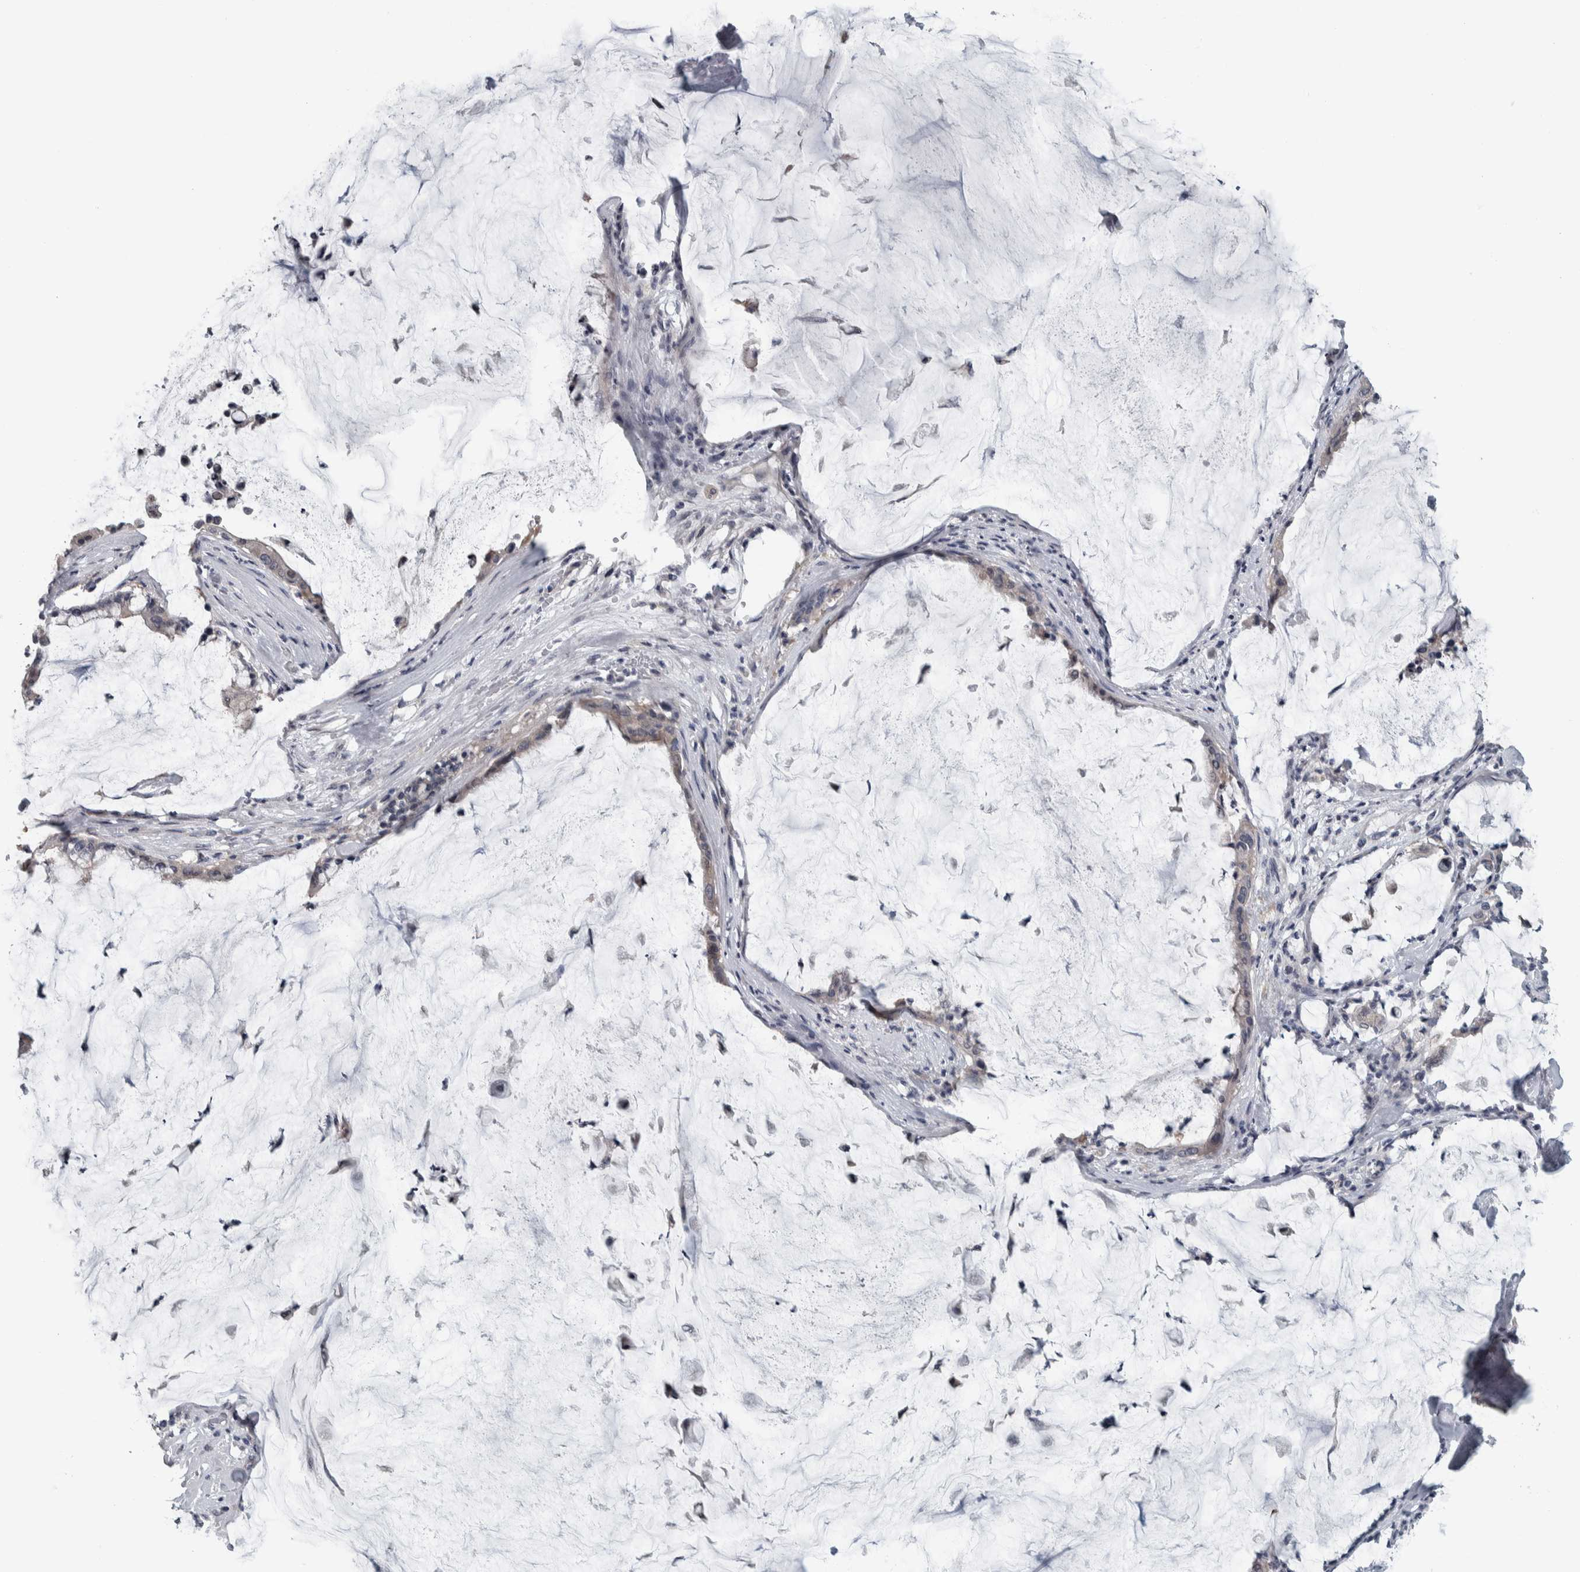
{"staining": {"intensity": "weak", "quantity": "<25%", "location": "cytoplasmic/membranous"}, "tissue": "pancreatic cancer", "cell_type": "Tumor cells", "image_type": "cancer", "snomed": [{"axis": "morphology", "description": "Adenocarcinoma, NOS"}, {"axis": "topography", "description": "Pancreas"}], "caption": "An immunohistochemistry (IHC) photomicrograph of pancreatic adenocarcinoma is shown. There is no staining in tumor cells of pancreatic adenocarcinoma. Brightfield microscopy of immunohistochemistry (IHC) stained with DAB (3,3'-diaminobenzidine) (brown) and hematoxylin (blue), captured at high magnification.", "gene": "CAVIN4", "patient": {"sex": "male", "age": 41}}